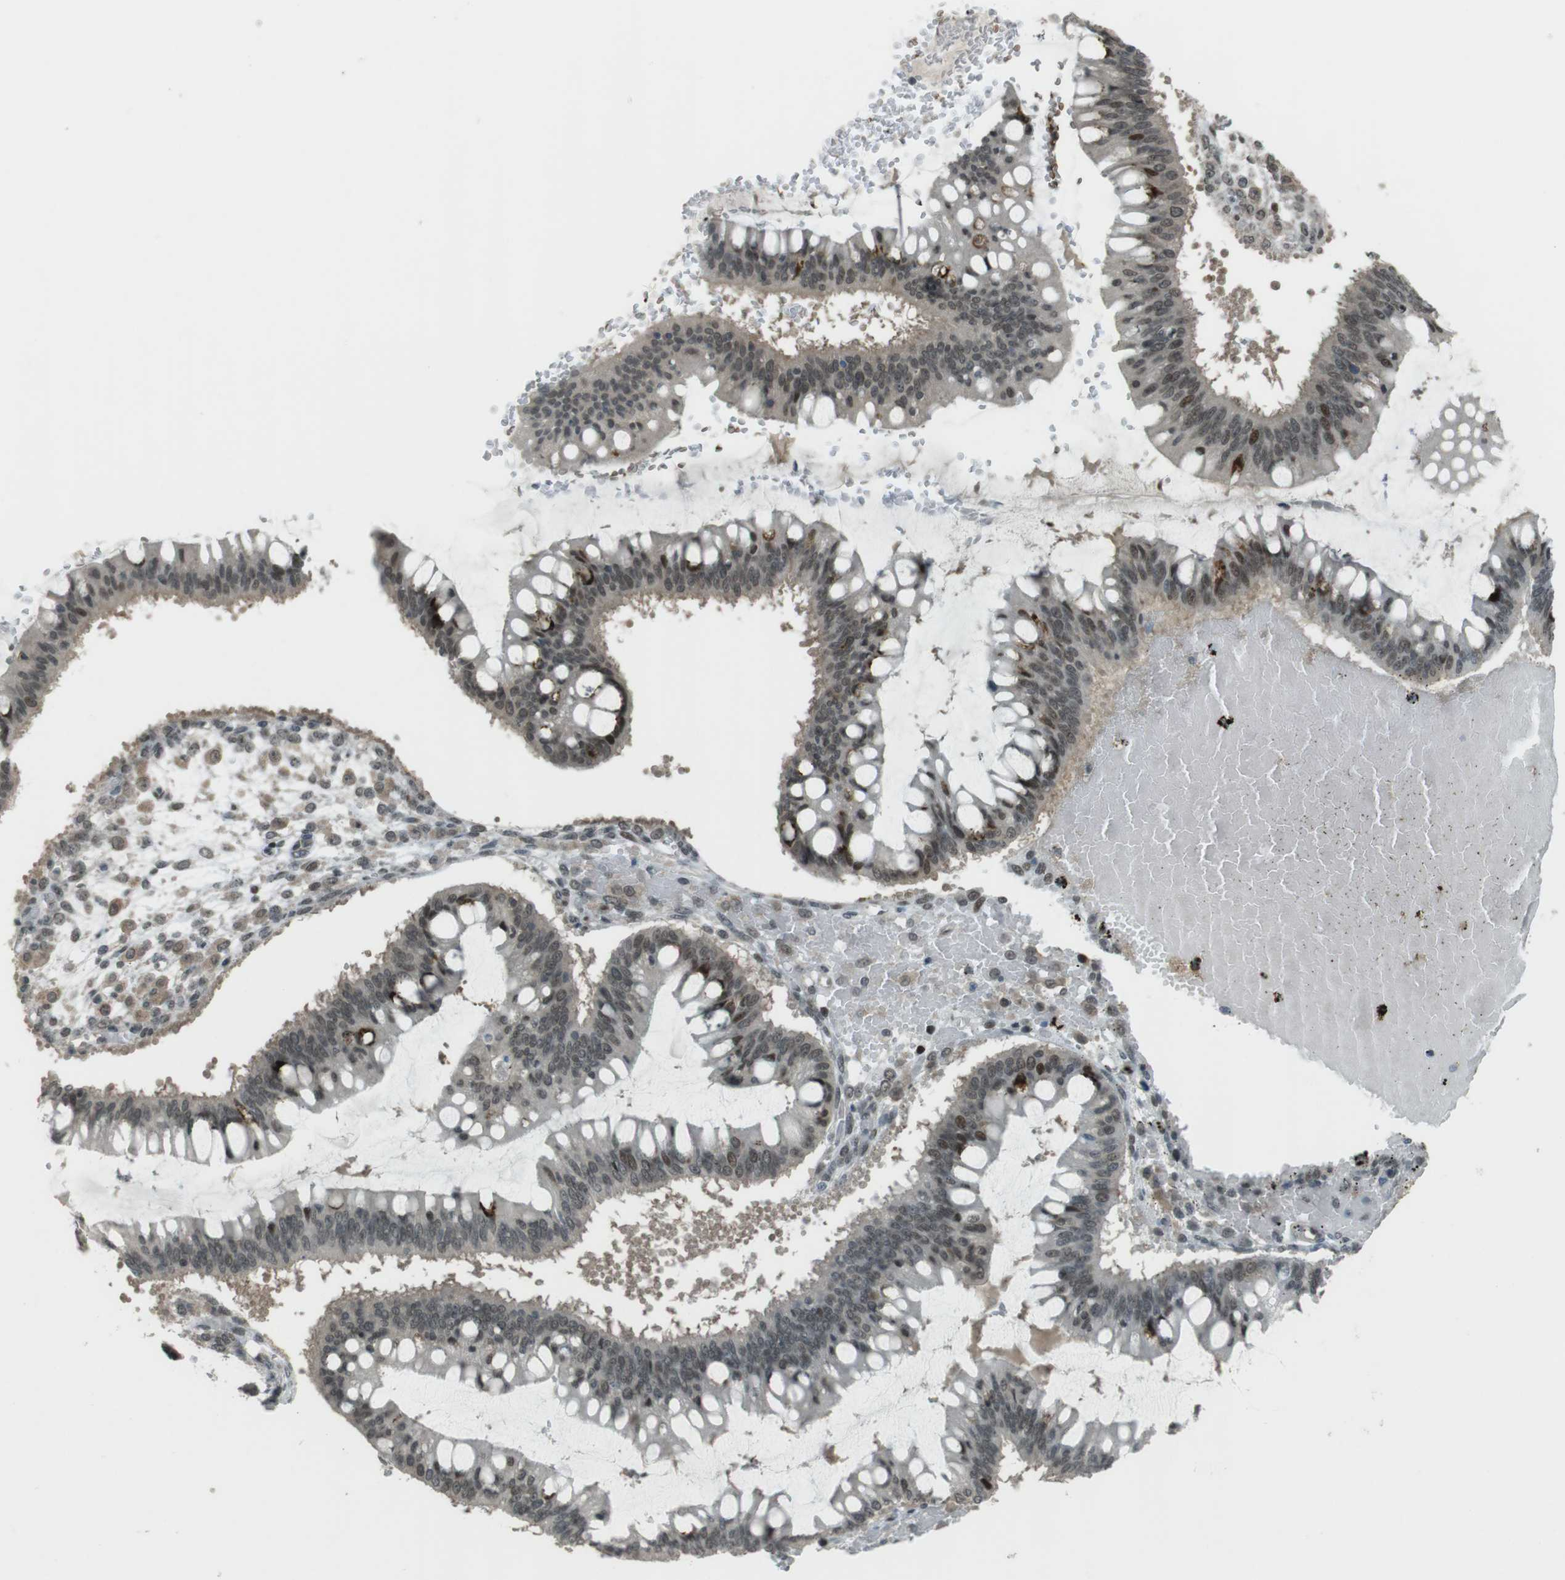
{"staining": {"intensity": "moderate", "quantity": "<25%", "location": "nuclear"}, "tissue": "ovarian cancer", "cell_type": "Tumor cells", "image_type": "cancer", "snomed": [{"axis": "morphology", "description": "Cystadenocarcinoma, mucinous, NOS"}, {"axis": "topography", "description": "Ovary"}], "caption": "Ovarian mucinous cystadenocarcinoma stained with a protein marker reveals moderate staining in tumor cells.", "gene": "SLITRK5", "patient": {"sex": "female", "age": 73}}